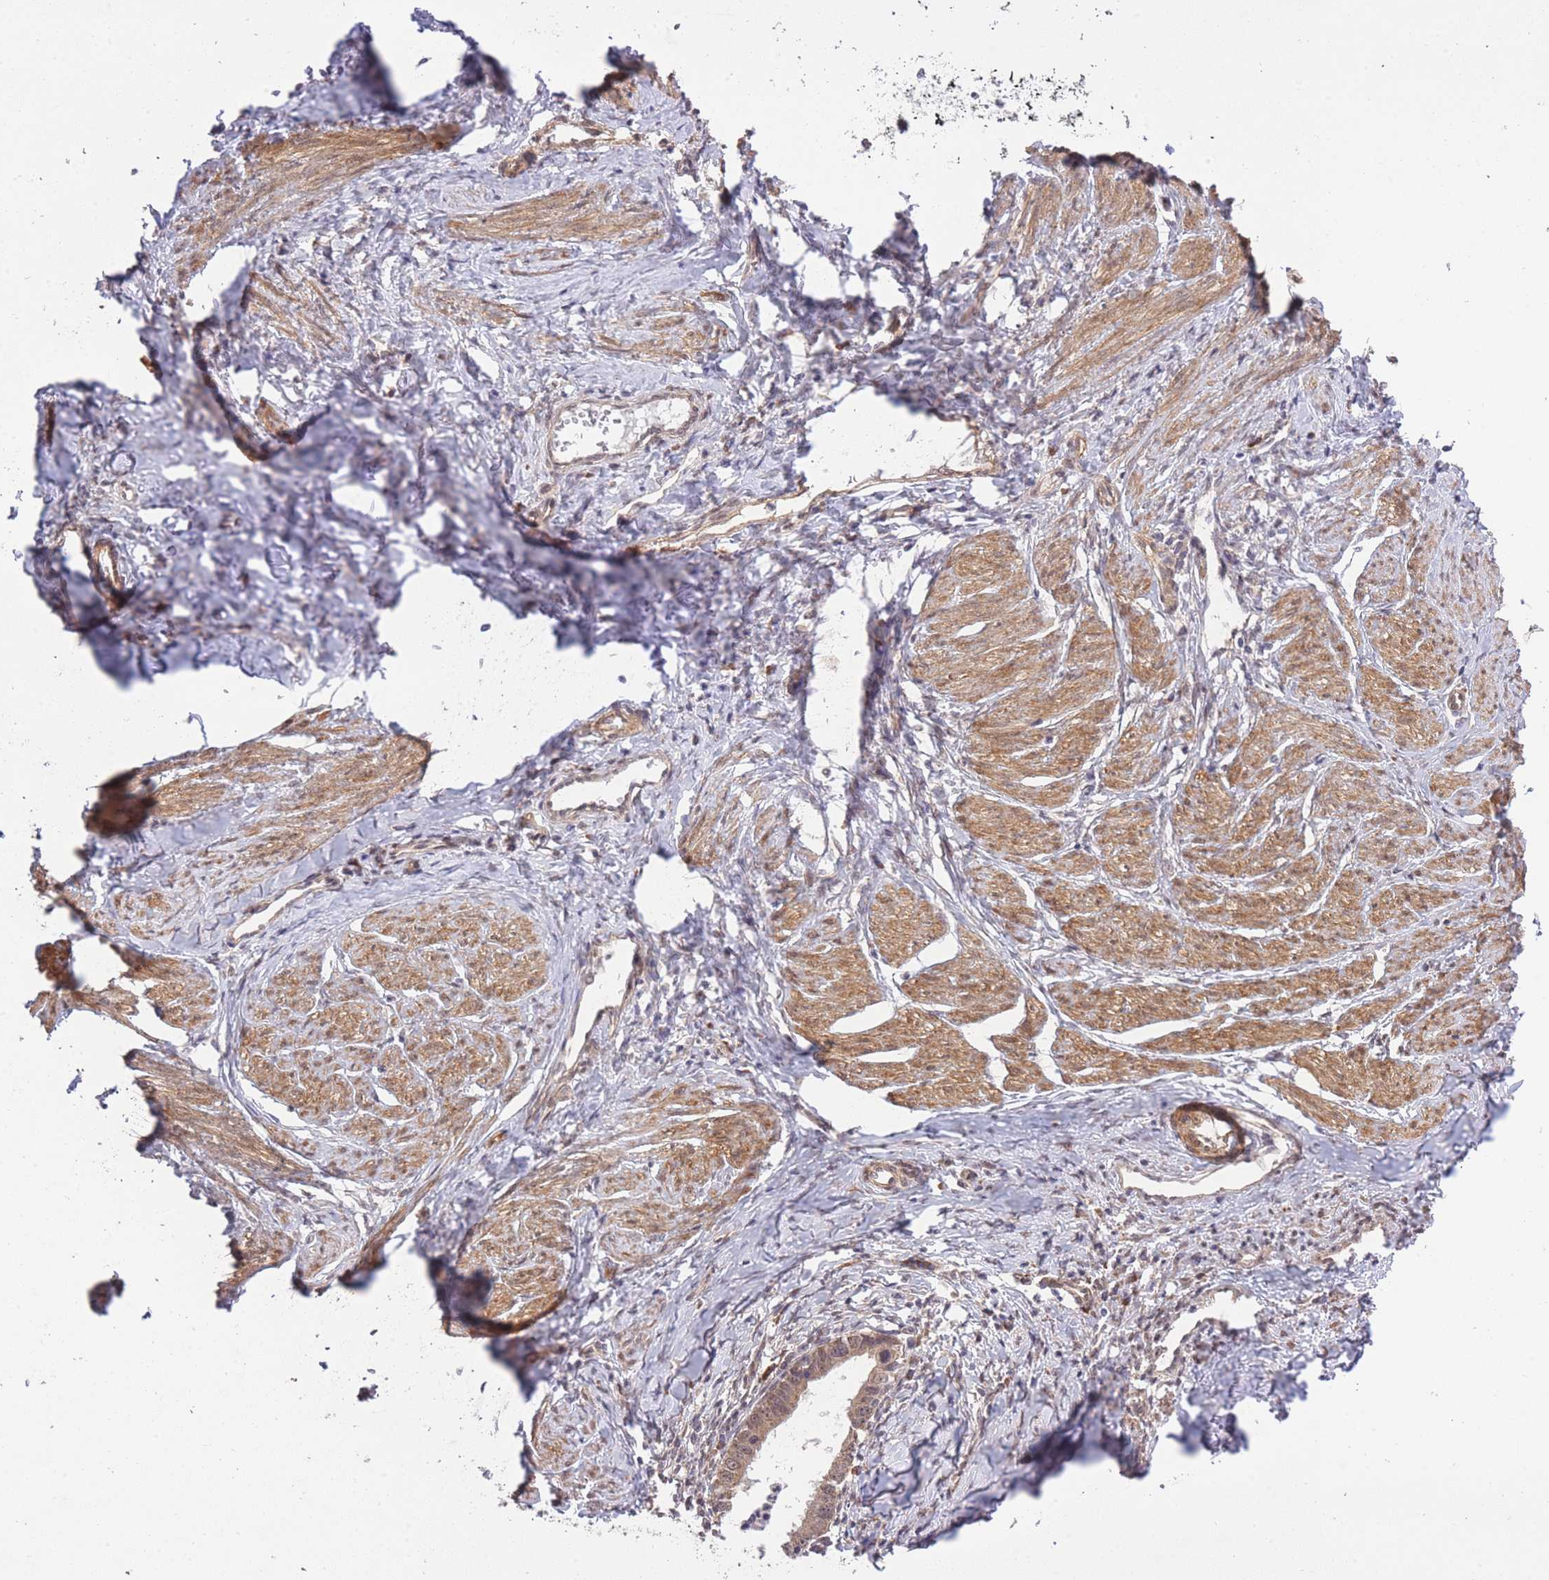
{"staining": {"intensity": "weak", "quantity": ">75%", "location": "cytoplasmic/membranous,nuclear"}, "tissue": "cervical cancer", "cell_type": "Tumor cells", "image_type": "cancer", "snomed": [{"axis": "morphology", "description": "Adenocarcinoma, NOS"}, {"axis": "topography", "description": "Cervix"}], "caption": "A micrograph of adenocarcinoma (cervical) stained for a protein displays weak cytoplasmic/membranous and nuclear brown staining in tumor cells.", "gene": "ELOA2", "patient": {"sex": "female", "age": 36}}